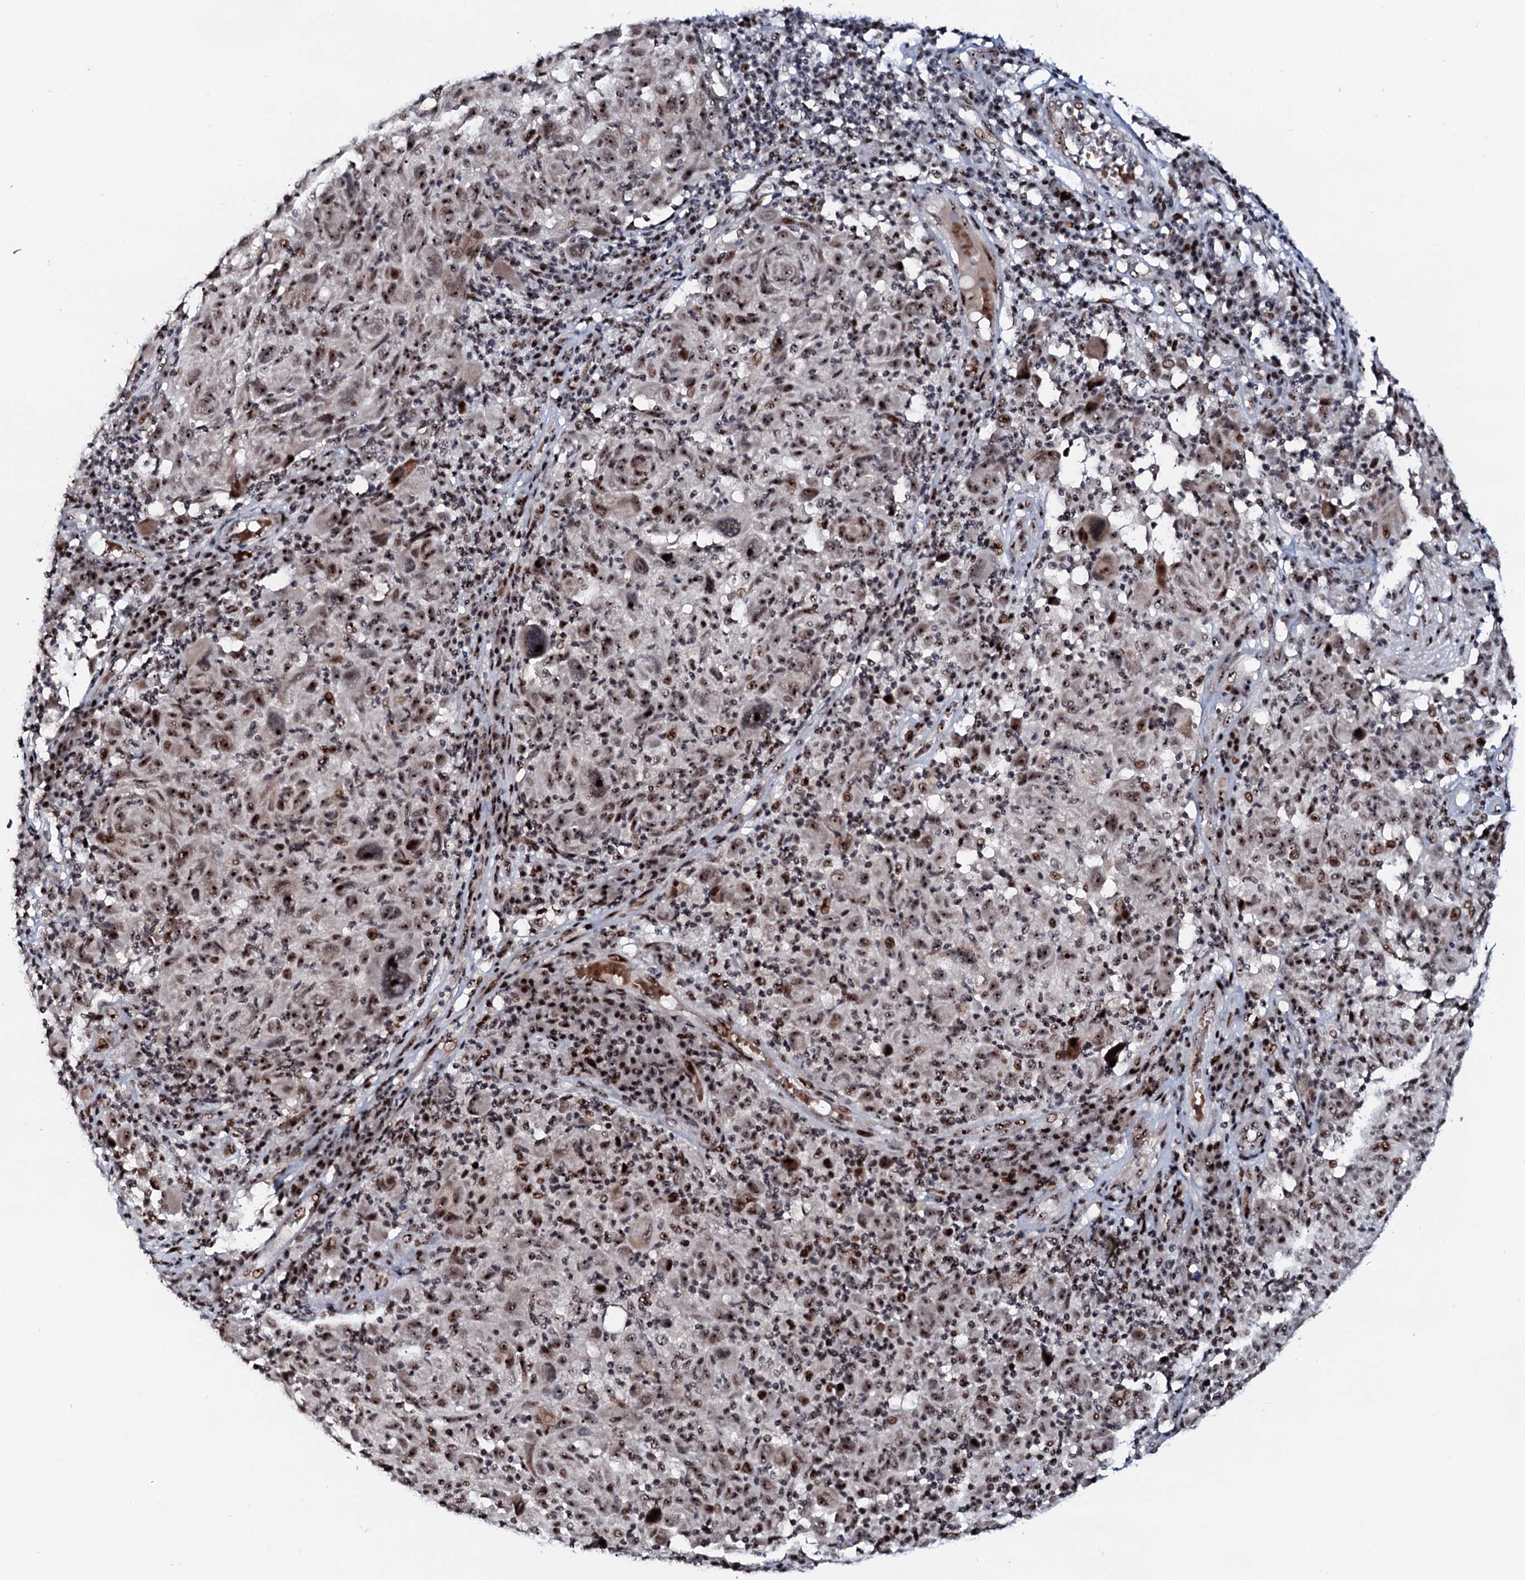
{"staining": {"intensity": "strong", "quantity": ">75%", "location": "nuclear"}, "tissue": "melanoma", "cell_type": "Tumor cells", "image_type": "cancer", "snomed": [{"axis": "morphology", "description": "Malignant melanoma, NOS"}, {"axis": "topography", "description": "Skin"}], "caption": "Malignant melanoma was stained to show a protein in brown. There is high levels of strong nuclear staining in about >75% of tumor cells.", "gene": "NEUROG3", "patient": {"sex": "male", "age": 53}}